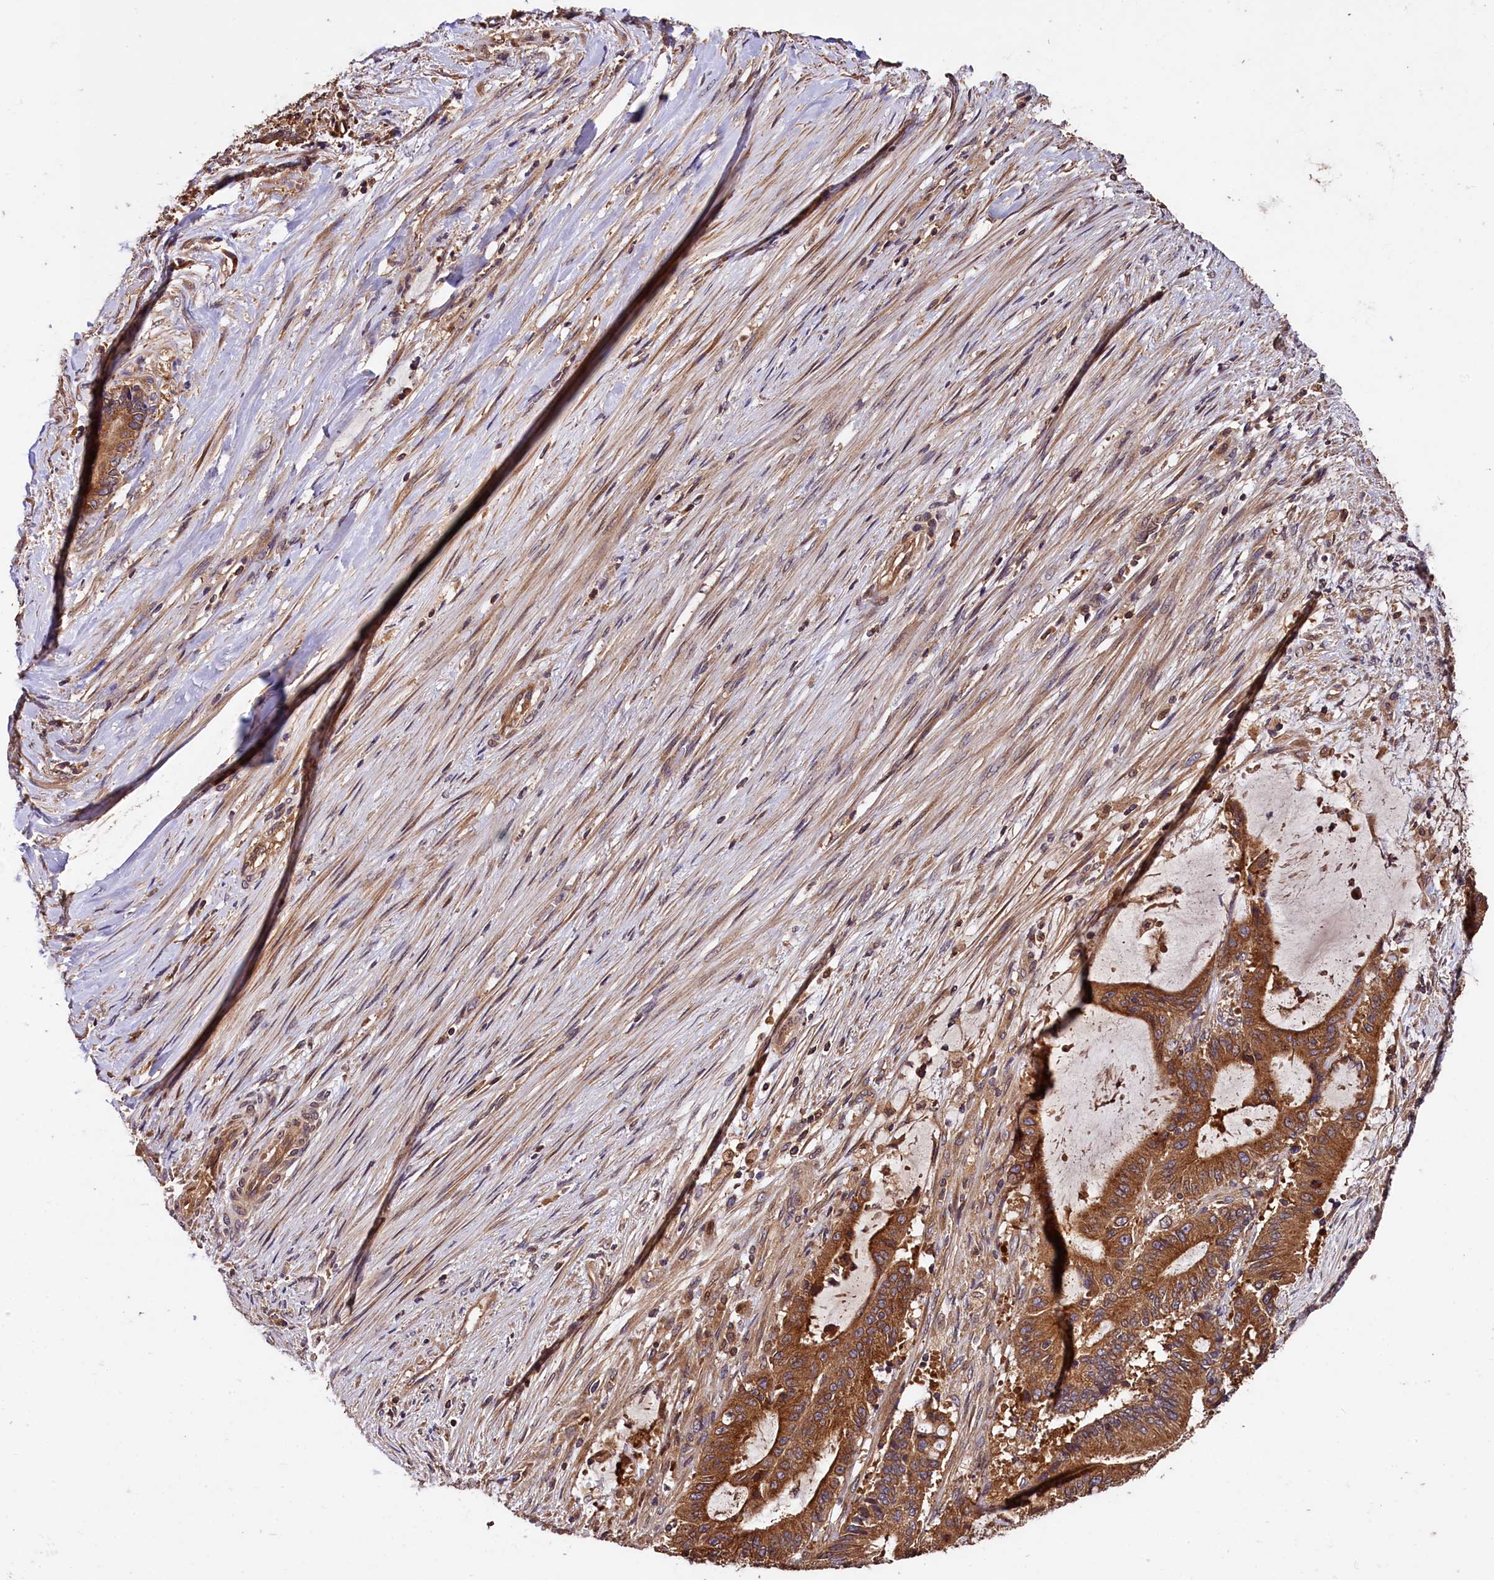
{"staining": {"intensity": "strong", "quantity": ">75%", "location": "cytoplasmic/membranous"}, "tissue": "liver cancer", "cell_type": "Tumor cells", "image_type": "cancer", "snomed": [{"axis": "morphology", "description": "Normal tissue, NOS"}, {"axis": "morphology", "description": "Cholangiocarcinoma"}, {"axis": "topography", "description": "Liver"}, {"axis": "topography", "description": "Peripheral nerve tissue"}], "caption": "Immunohistochemistry (IHC) image of human cholangiocarcinoma (liver) stained for a protein (brown), which displays high levels of strong cytoplasmic/membranous staining in about >75% of tumor cells.", "gene": "KLC2", "patient": {"sex": "female", "age": 73}}